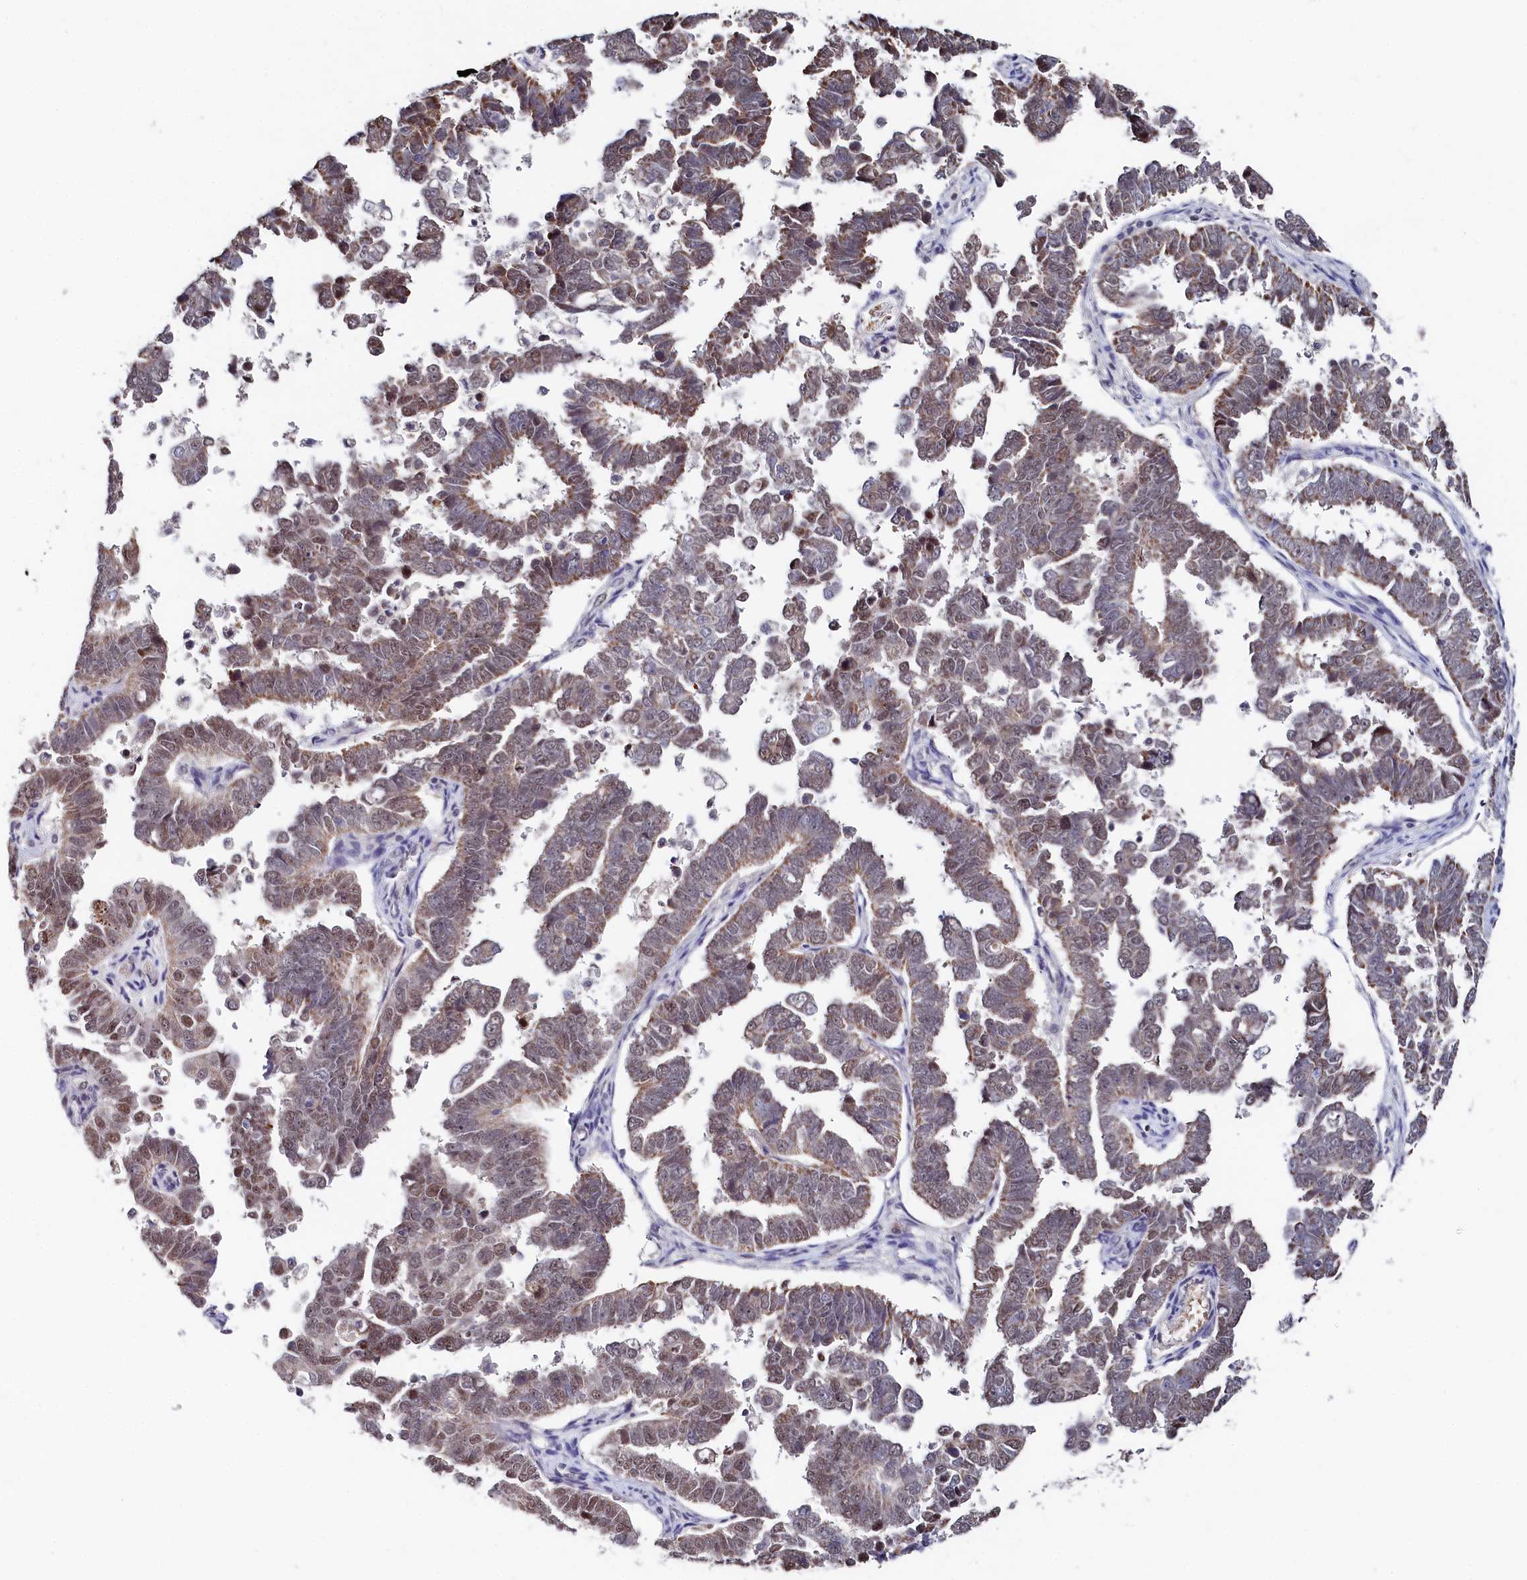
{"staining": {"intensity": "moderate", "quantity": ">75%", "location": "cytoplasmic/membranous,nuclear"}, "tissue": "endometrial cancer", "cell_type": "Tumor cells", "image_type": "cancer", "snomed": [{"axis": "morphology", "description": "Adenocarcinoma, NOS"}, {"axis": "topography", "description": "Endometrium"}], "caption": "Moderate cytoplasmic/membranous and nuclear positivity is identified in approximately >75% of tumor cells in endometrial cancer.", "gene": "TIGD4", "patient": {"sex": "female", "age": 75}}